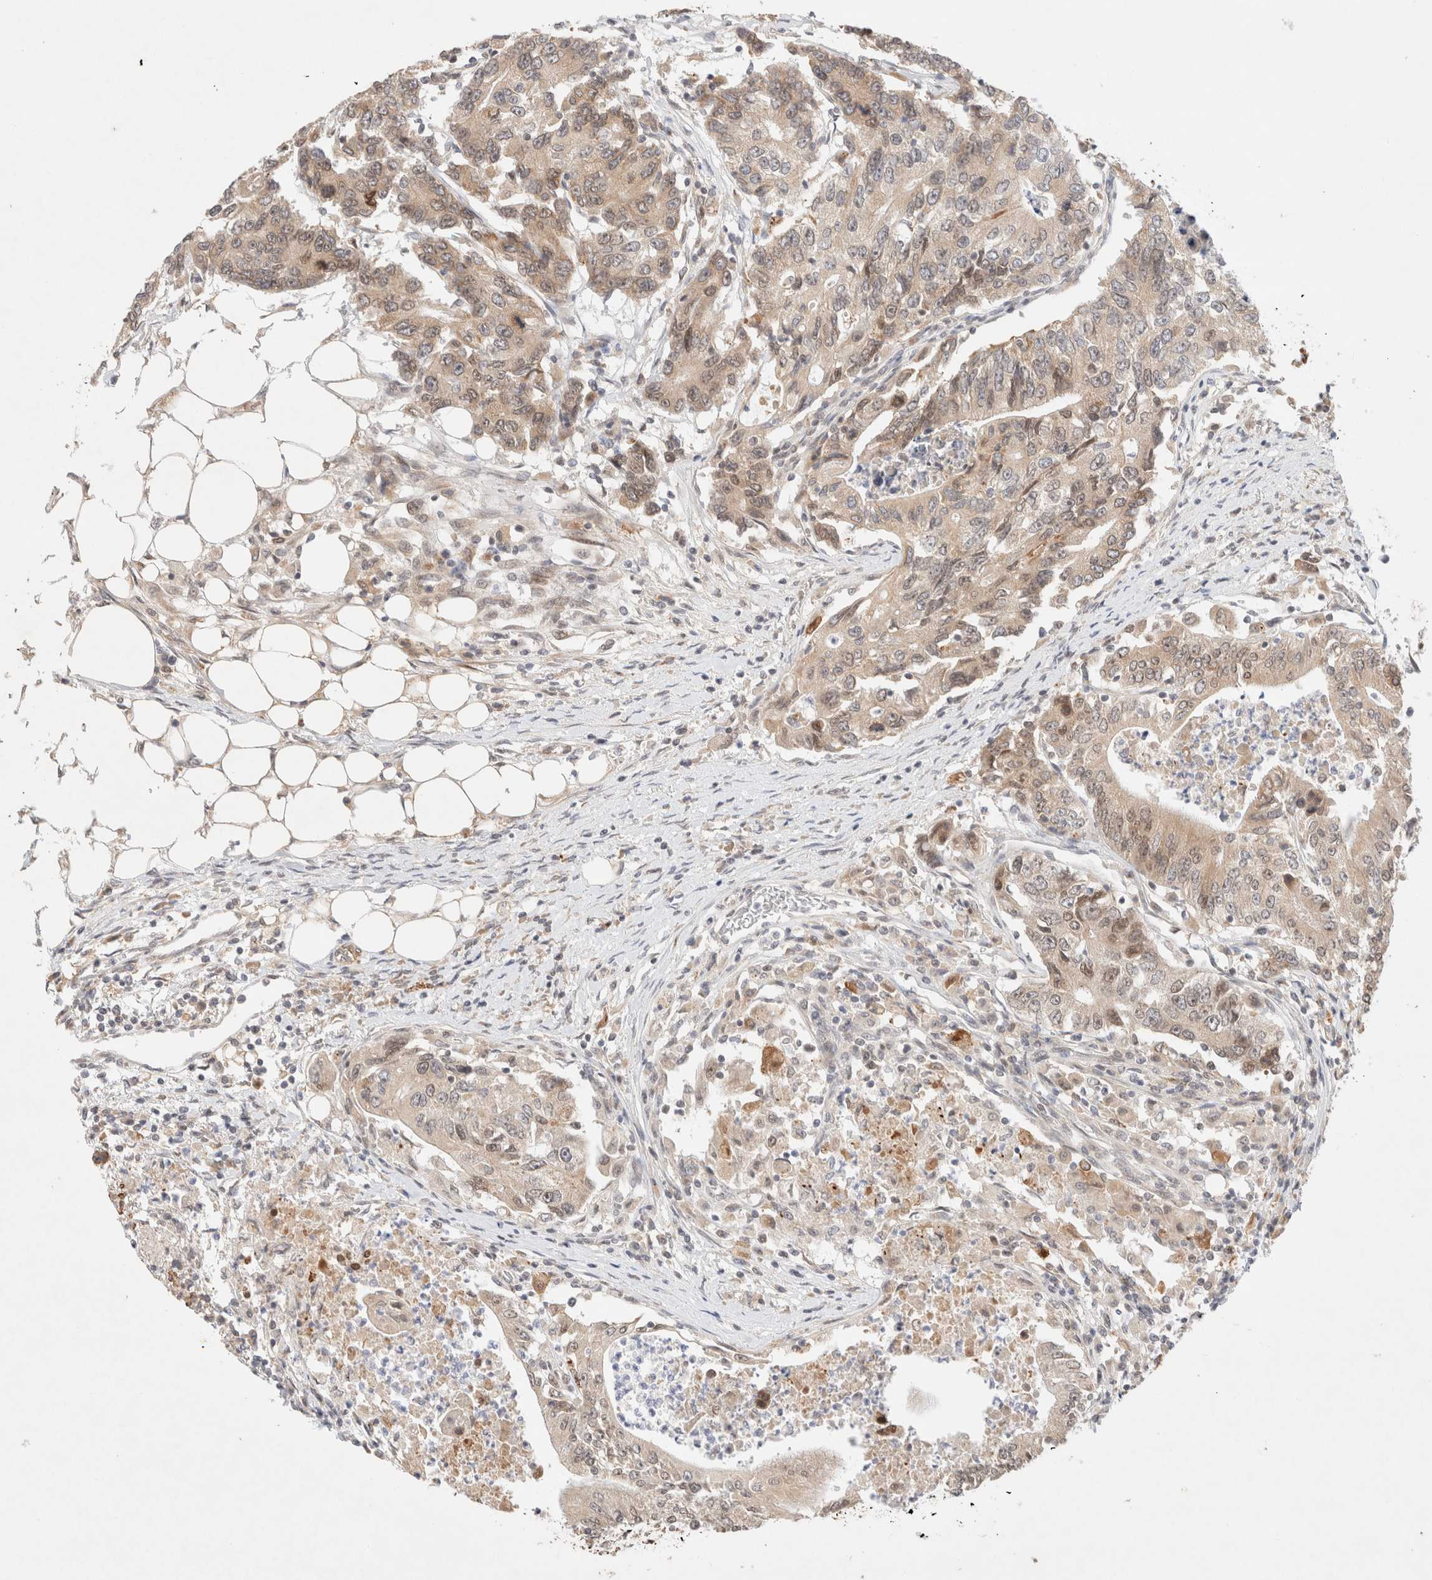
{"staining": {"intensity": "weak", "quantity": ">75%", "location": "cytoplasmic/membranous,nuclear"}, "tissue": "colorectal cancer", "cell_type": "Tumor cells", "image_type": "cancer", "snomed": [{"axis": "morphology", "description": "Adenocarcinoma, NOS"}, {"axis": "topography", "description": "Colon"}], "caption": "Tumor cells exhibit low levels of weak cytoplasmic/membranous and nuclear positivity in about >75% of cells in human colorectal adenocarcinoma.", "gene": "RRP15", "patient": {"sex": "female", "age": 77}}